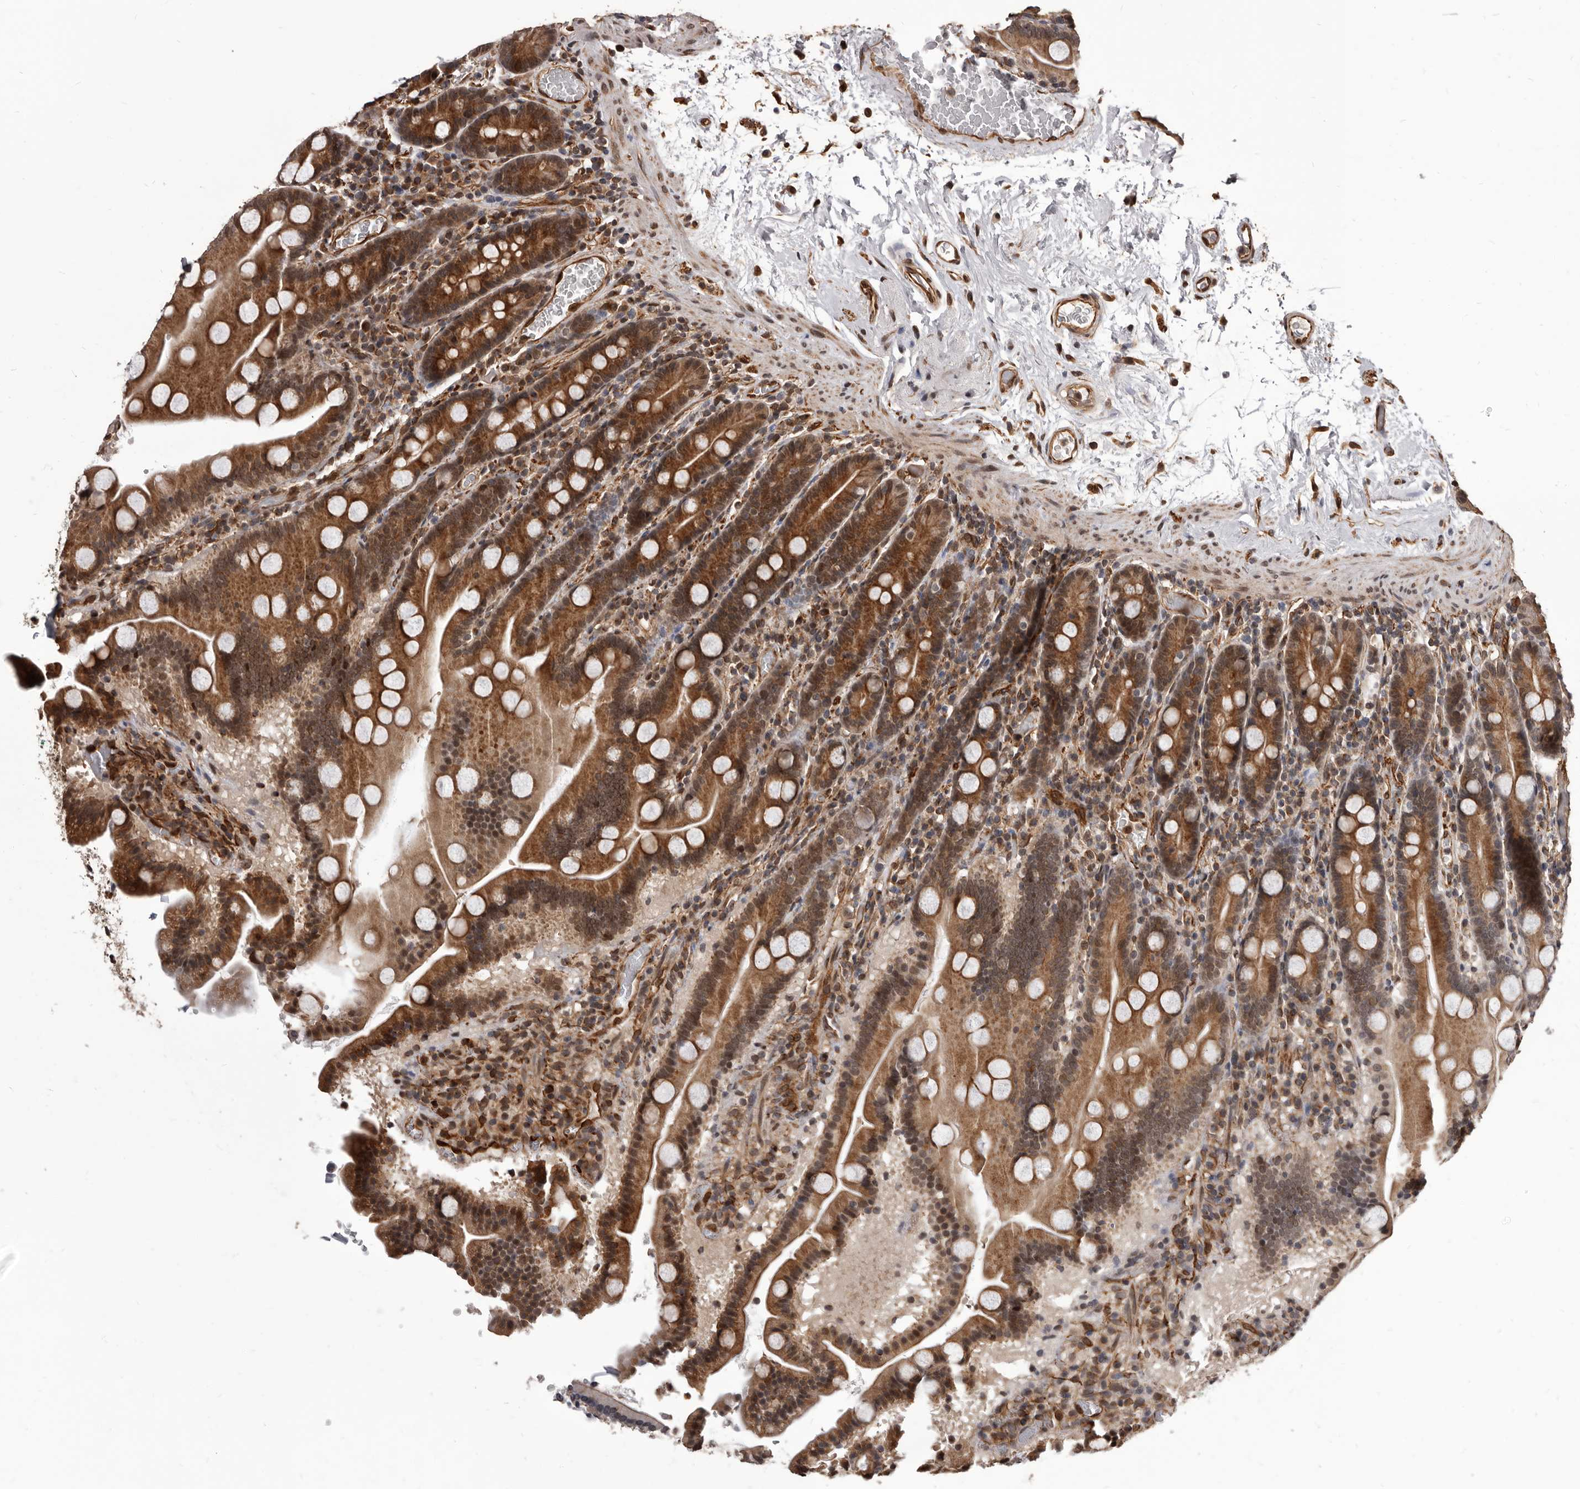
{"staining": {"intensity": "moderate", "quantity": ">75%", "location": "cytoplasmic/membranous,nuclear"}, "tissue": "duodenum", "cell_type": "Glandular cells", "image_type": "normal", "snomed": [{"axis": "morphology", "description": "Normal tissue, NOS"}, {"axis": "topography", "description": "Duodenum"}], "caption": "Human duodenum stained with a brown dye shows moderate cytoplasmic/membranous,nuclear positive staining in about >75% of glandular cells.", "gene": "ADAMTS20", "patient": {"sex": "male", "age": 55}}